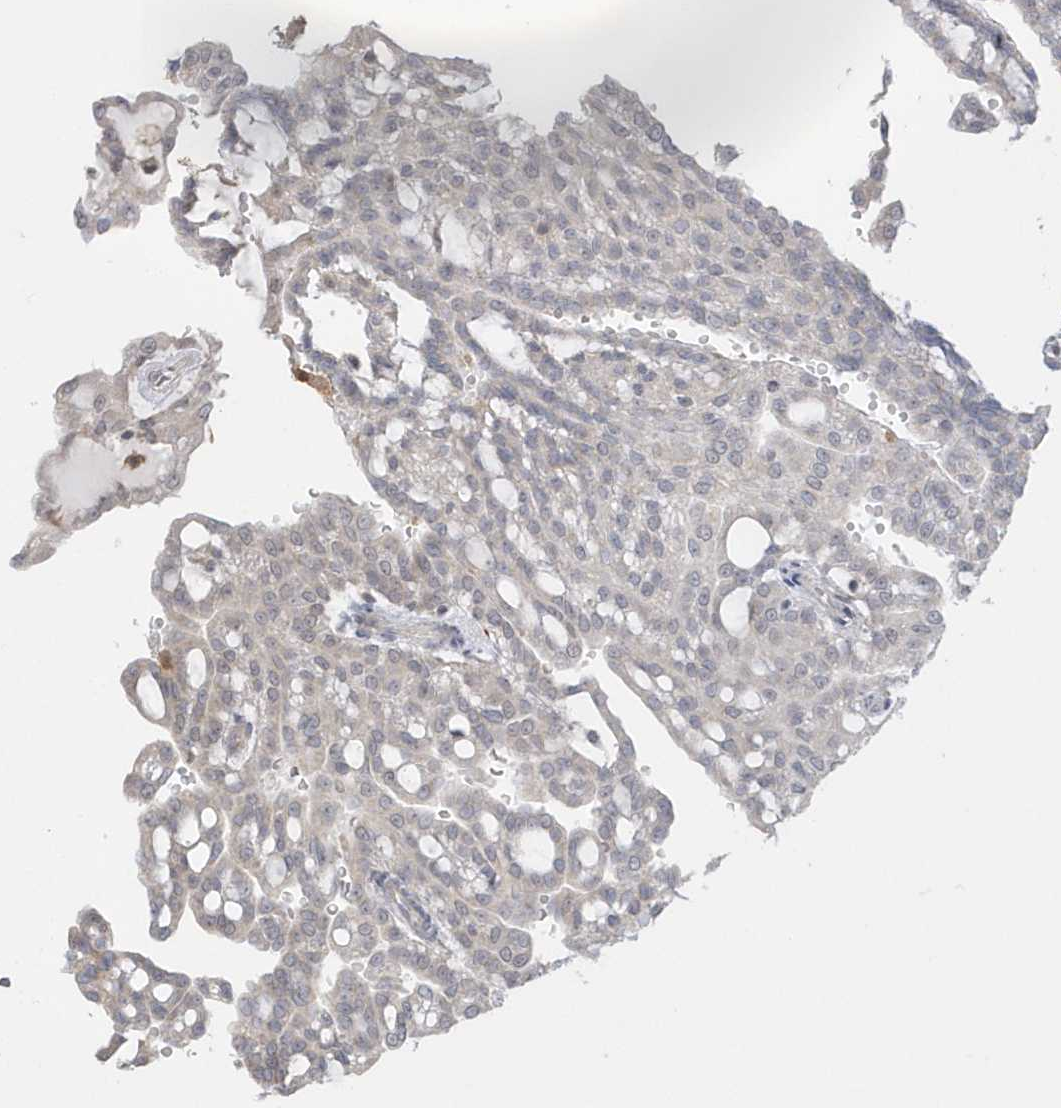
{"staining": {"intensity": "negative", "quantity": "none", "location": "none"}, "tissue": "renal cancer", "cell_type": "Tumor cells", "image_type": "cancer", "snomed": [{"axis": "morphology", "description": "Adenocarcinoma, NOS"}, {"axis": "topography", "description": "Kidney"}], "caption": "Renal adenocarcinoma stained for a protein using immunohistochemistry (IHC) exhibits no positivity tumor cells.", "gene": "NAF1", "patient": {"sex": "male", "age": 63}}